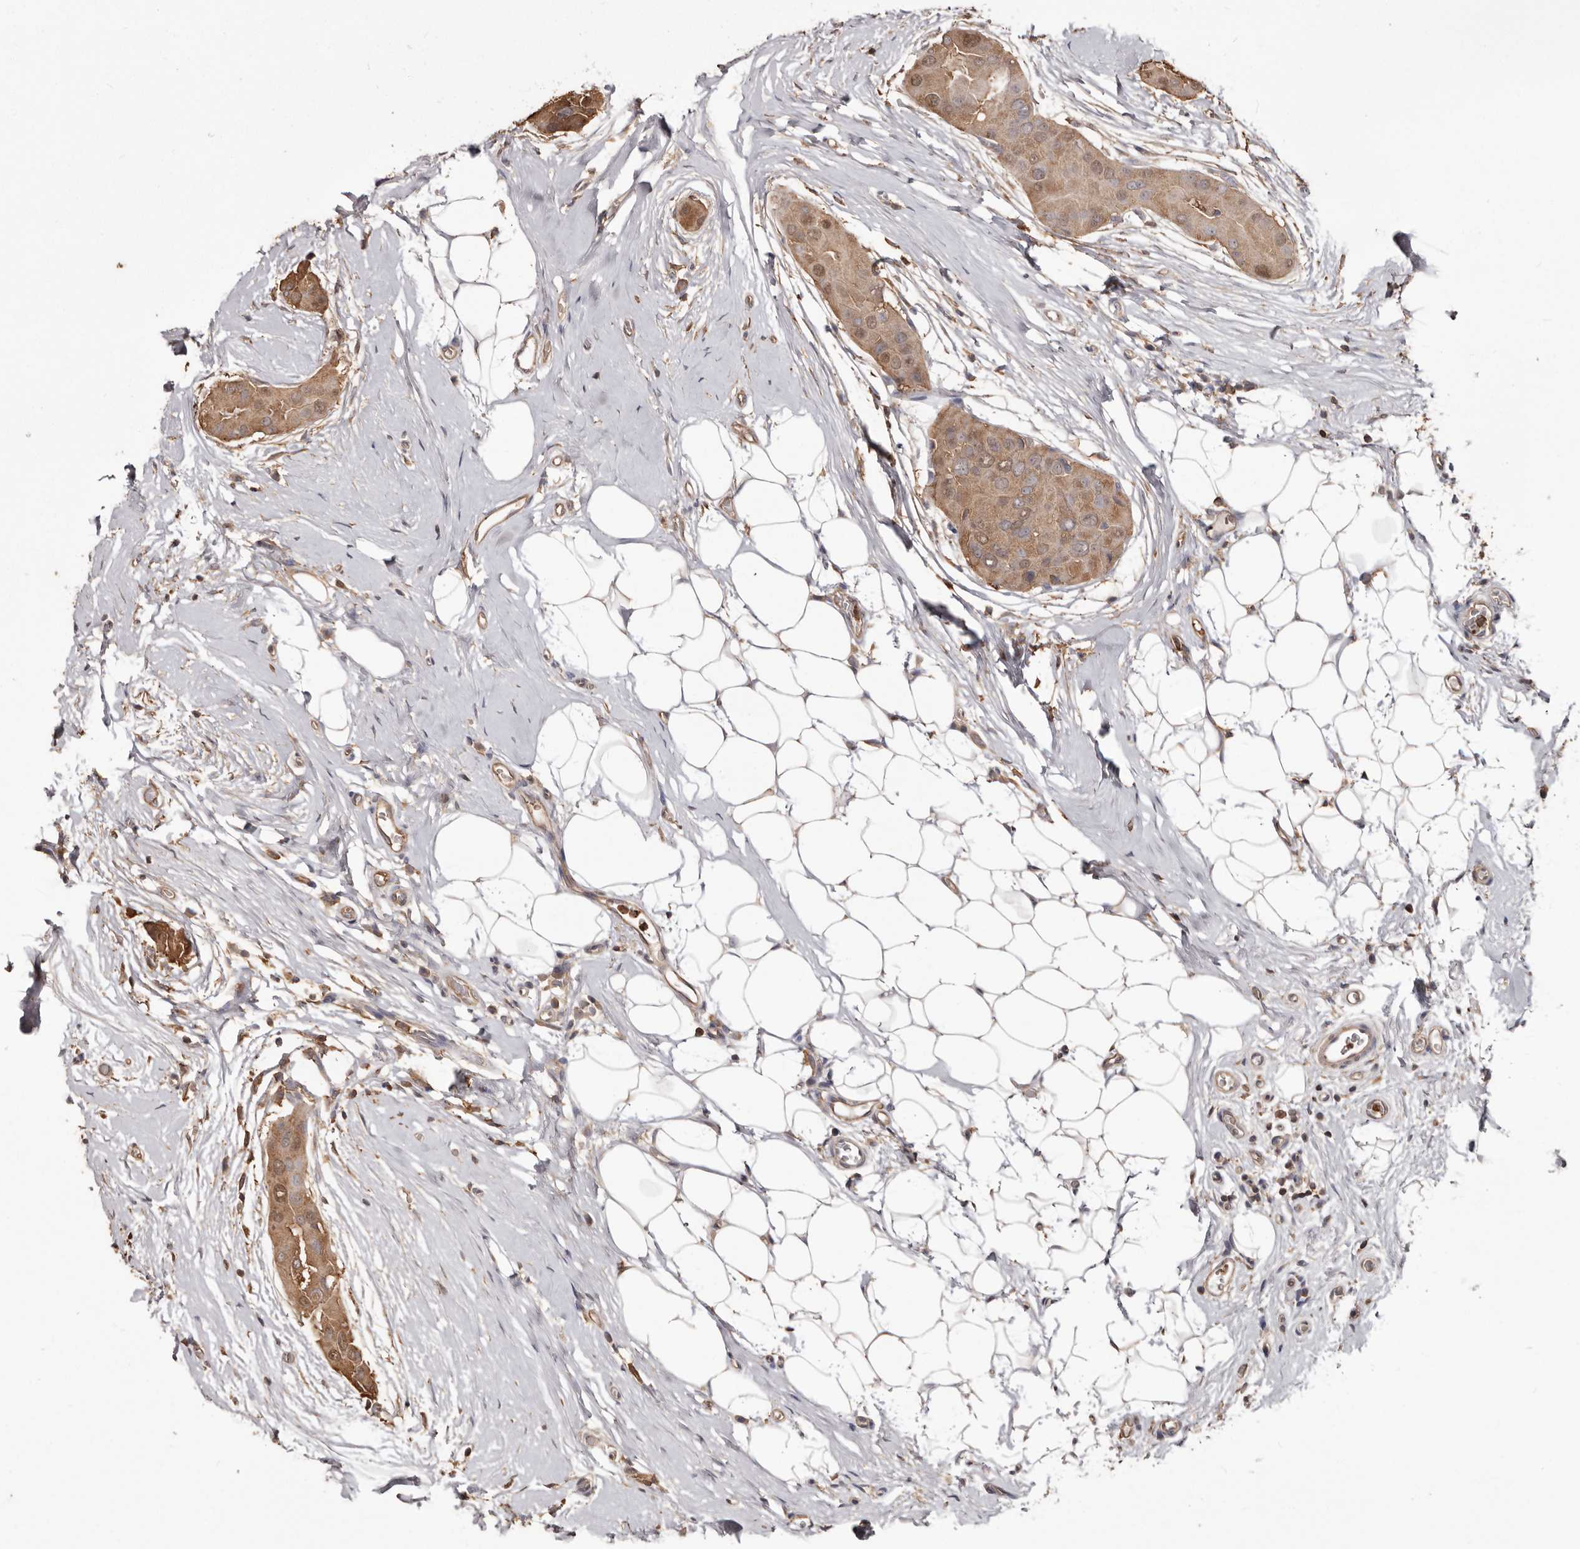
{"staining": {"intensity": "moderate", "quantity": ">75%", "location": "cytoplasmic/membranous,nuclear"}, "tissue": "thyroid cancer", "cell_type": "Tumor cells", "image_type": "cancer", "snomed": [{"axis": "morphology", "description": "Papillary adenocarcinoma, NOS"}, {"axis": "topography", "description": "Thyroid gland"}], "caption": "Human thyroid cancer stained with a protein marker exhibits moderate staining in tumor cells.", "gene": "PKM", "patient": {"sex": "male", "age": 33}}